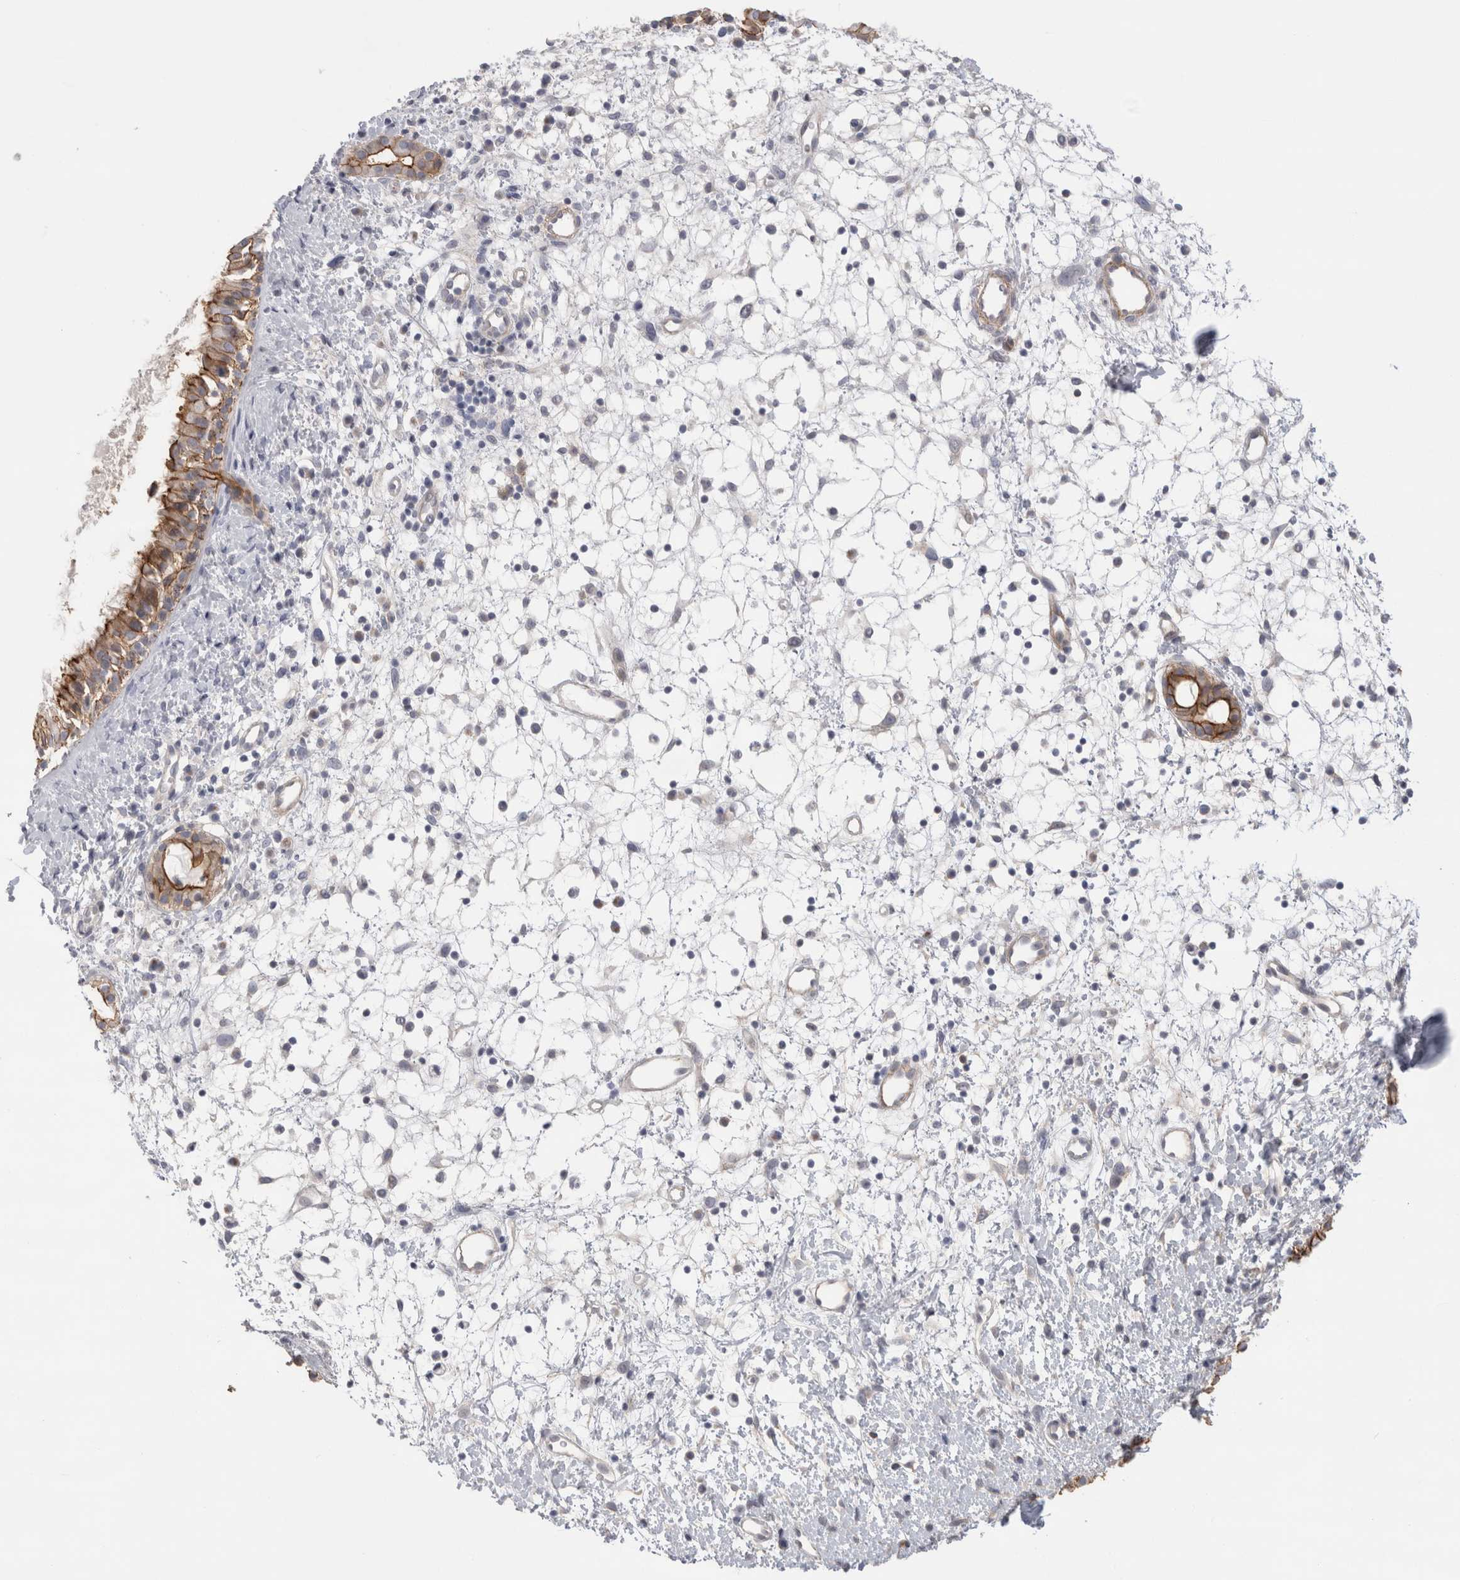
{"staining": {"intensity": "moderate", "quantity": ">75%", "location": "cytoplasmic/membranous"}, "tissue": "nasopharynx", "cell_type": "Respiratory epithelial cells", "image_type": "normal", "snomed": [{"axis": "morphology", "description": "Normal tissue, NOS"}, {"axis": "topography", "description": "Nasopharynx"}], "caption": "Protein staining of normal nasopharynx exhibits moderate cytoplasmic/membranous staining in about >75% of respiratory epithelial cells.", "gene": "VANGL1", "patient": {"sex": "male", "age": 22}}